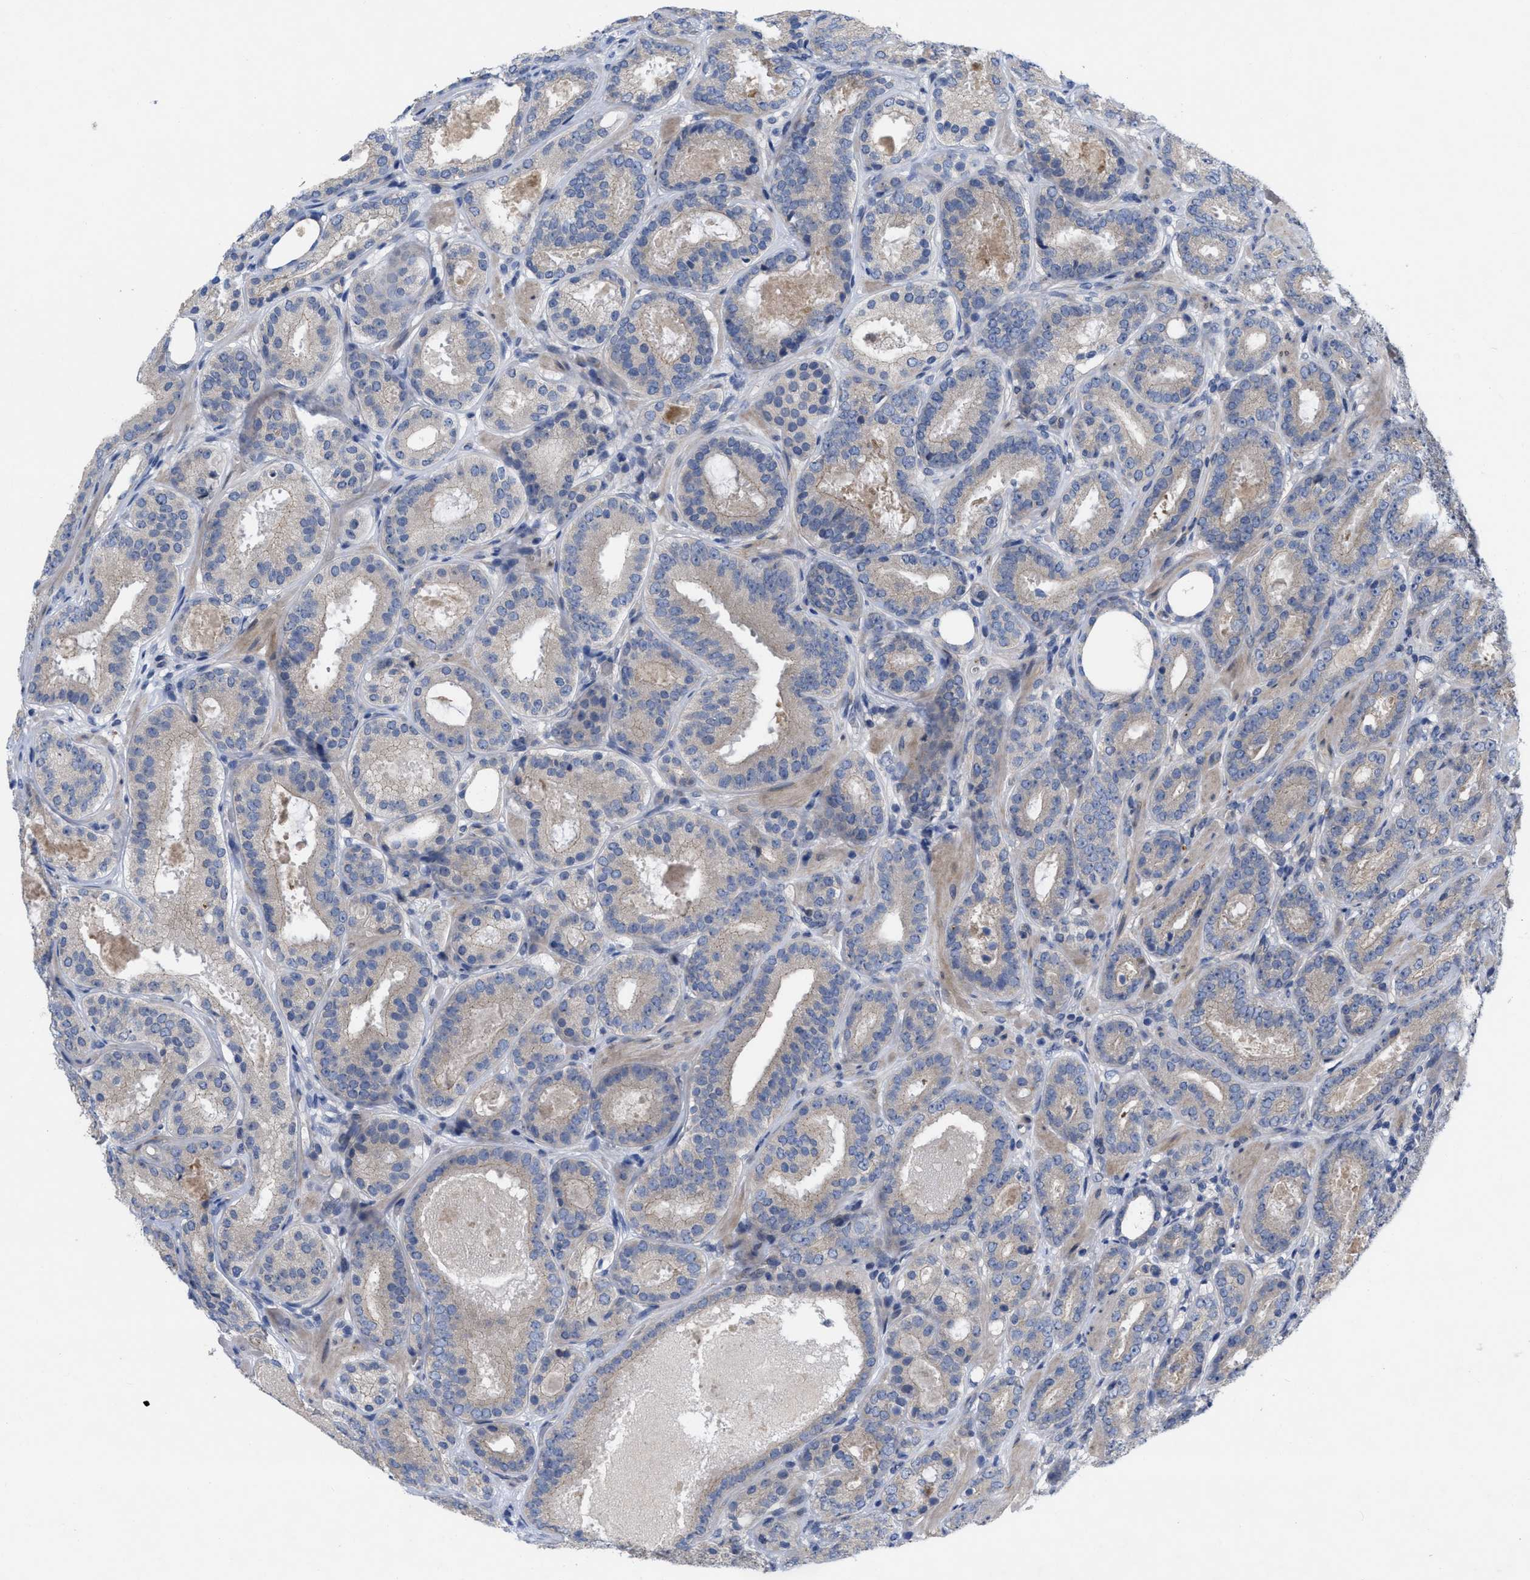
{"staining": {"intensity": "negative", "quantity": "none", "location": "none"}, "tissue": "prostate cancer", "cell_type": "Tumor cells", "image_type": "cancer", "snomed": [{"axis": "morphology", "description": "Adenocarcinoma, Low grade"}, {"axis": "topography", "description": "Prostate"}], "caption": "The micrograph displays no significant staining in tumor cells of low-grade adenocarcinoma (prostate). Nuclei are stained in blue.", "gene": "NDEL1", "patient": {"sex": "male", "age": 69}}